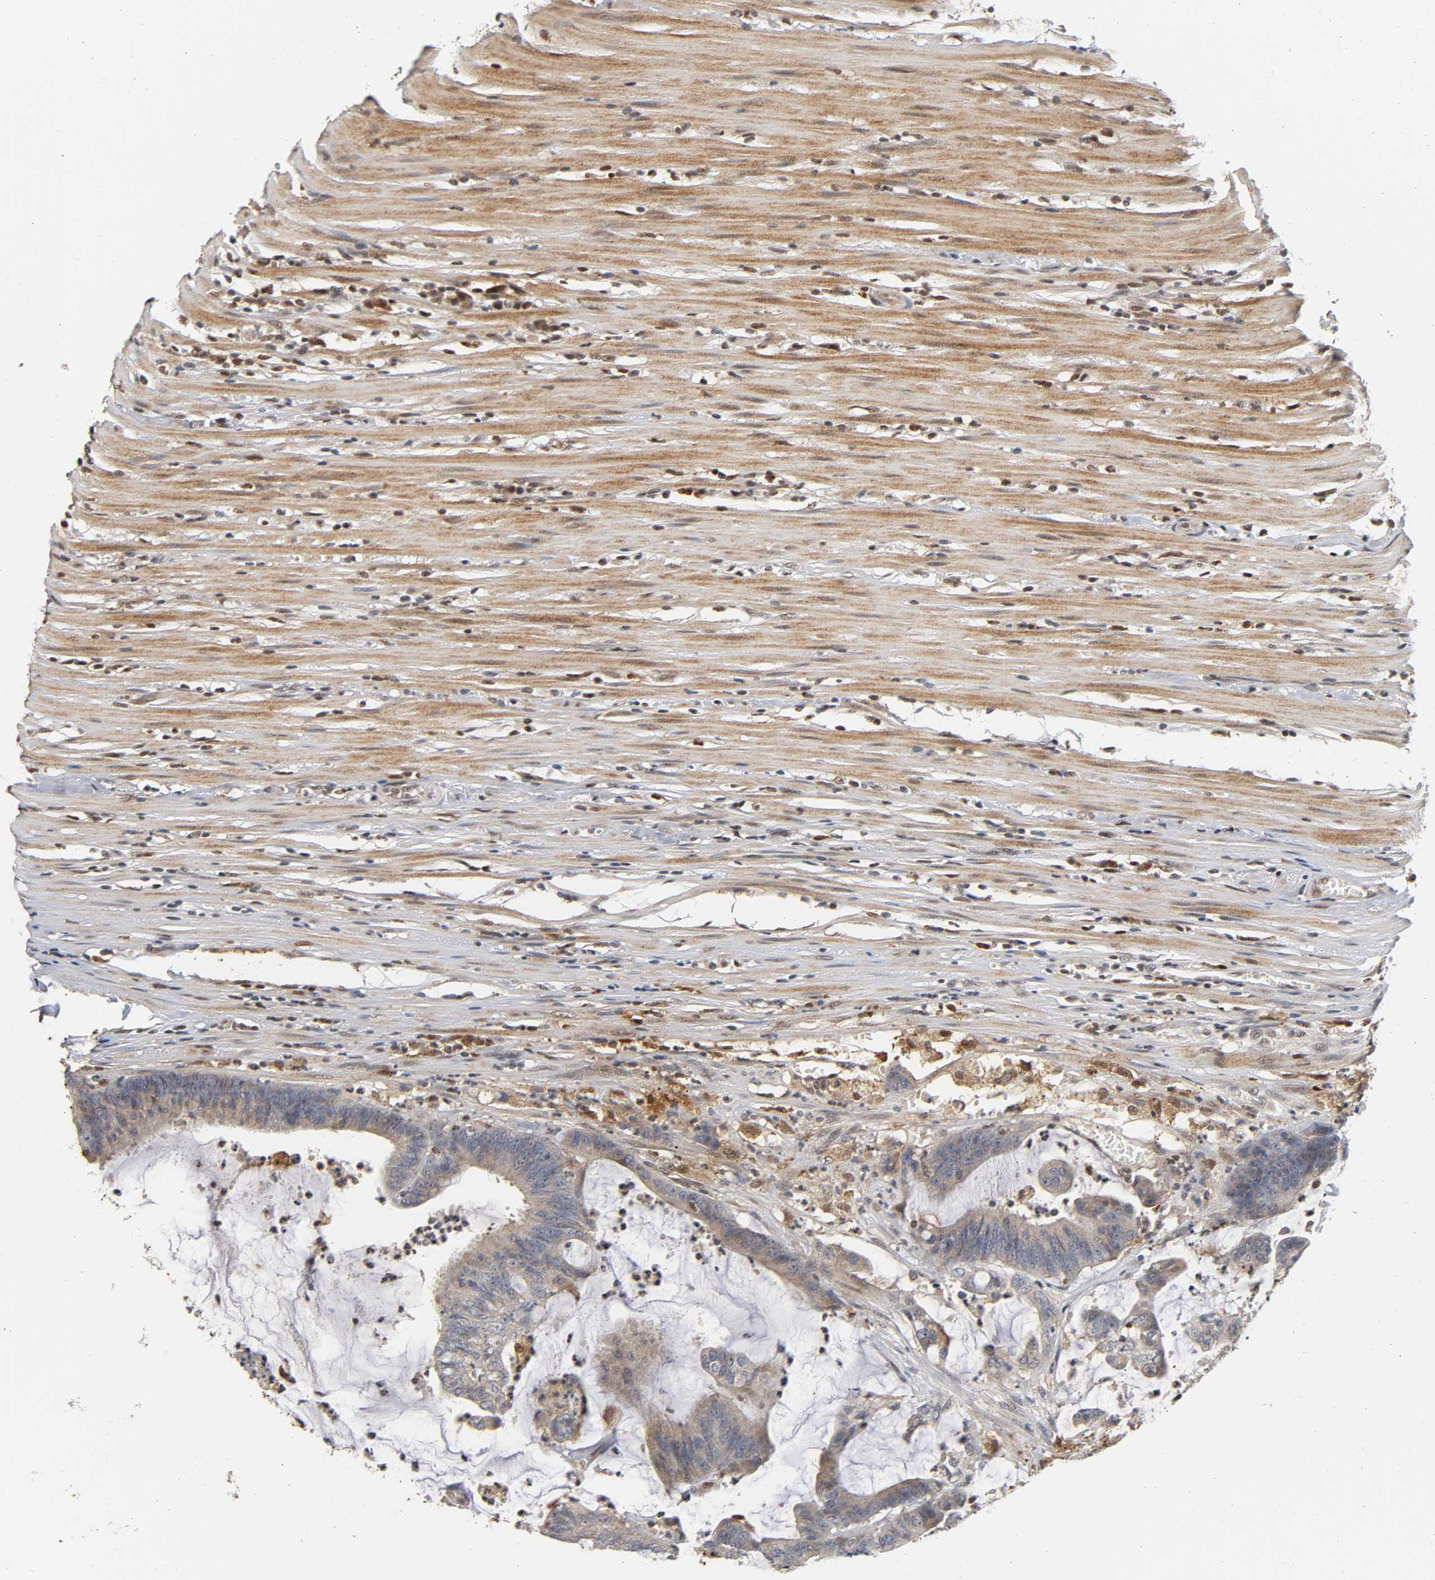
{"staining": {"intensity": "weak", "quantity": "25%-75%", "location": "cytoplasmic/membranous"}, "tissue": "colorectal cancer", "cell_type": "Tumor cells", "image_type": "cancer", "snomed": [{"axis": "morphology", "description": "Adenocarcinoma, NOS"}, {"axis": "topography", "description": "Rectum"}], "caption": "IHC staining of colorectal cancer (adenocarcinoma), which reveals low levels of weak cytoplasmic/membranous staining in approximately 25%-75% of tumor cells indicating weak cytoplasmic/membranous protein staining. The staining was performed using DAB (3,3'-diaminobenzidine) (brown) for protein detection and nuclei were counterstained in hematoxylin (blue).", "gene": "KAT2B", "patient": {"sex": "female", "age": 66}}